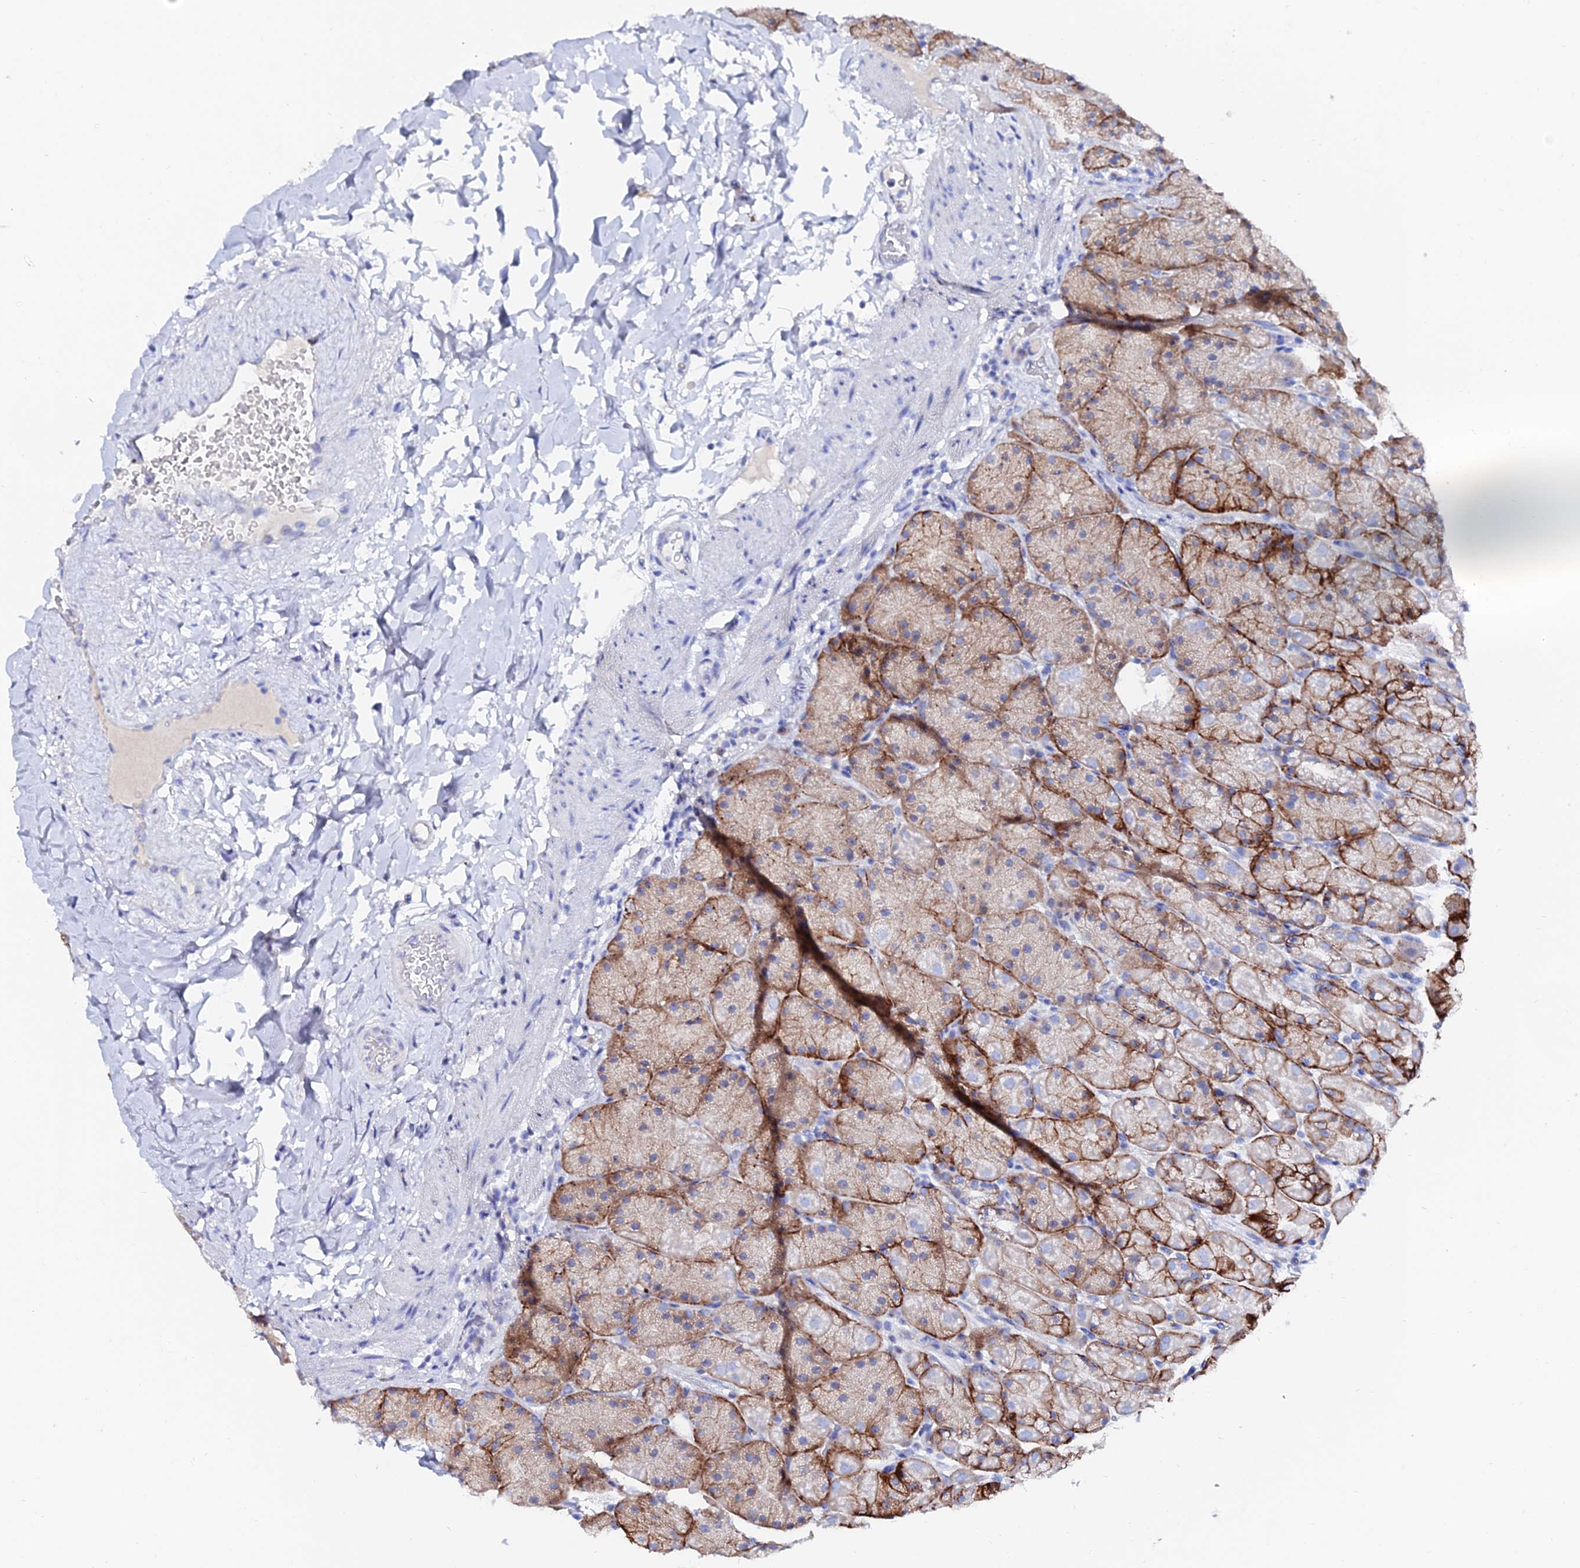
{"staining": {"intensity": "strong", "quantity": "25%-75%", "location": "cytoplasmic/membranous"}, "tissue": "stomach", "cell_type": "Glandular cells", "image_type": "normal", "snomed": [{"axis": "morphology", "description": "Normal tissue, NOS"}, {"axis": "topography", "description": "Stomach, upper"}, {"axis": "topography", "description": "Stomach, lower"}], "caption": "This image displays unremarkable stomach stained with immunohistochemistry to label a protein in brown. The cytoplasmic/membranous of glandular cells show strong positivity for the protein. Nuclei are counter-stained blue.", "gene": "PTTG1", "patient": {"sex": "male", "age": 67}}